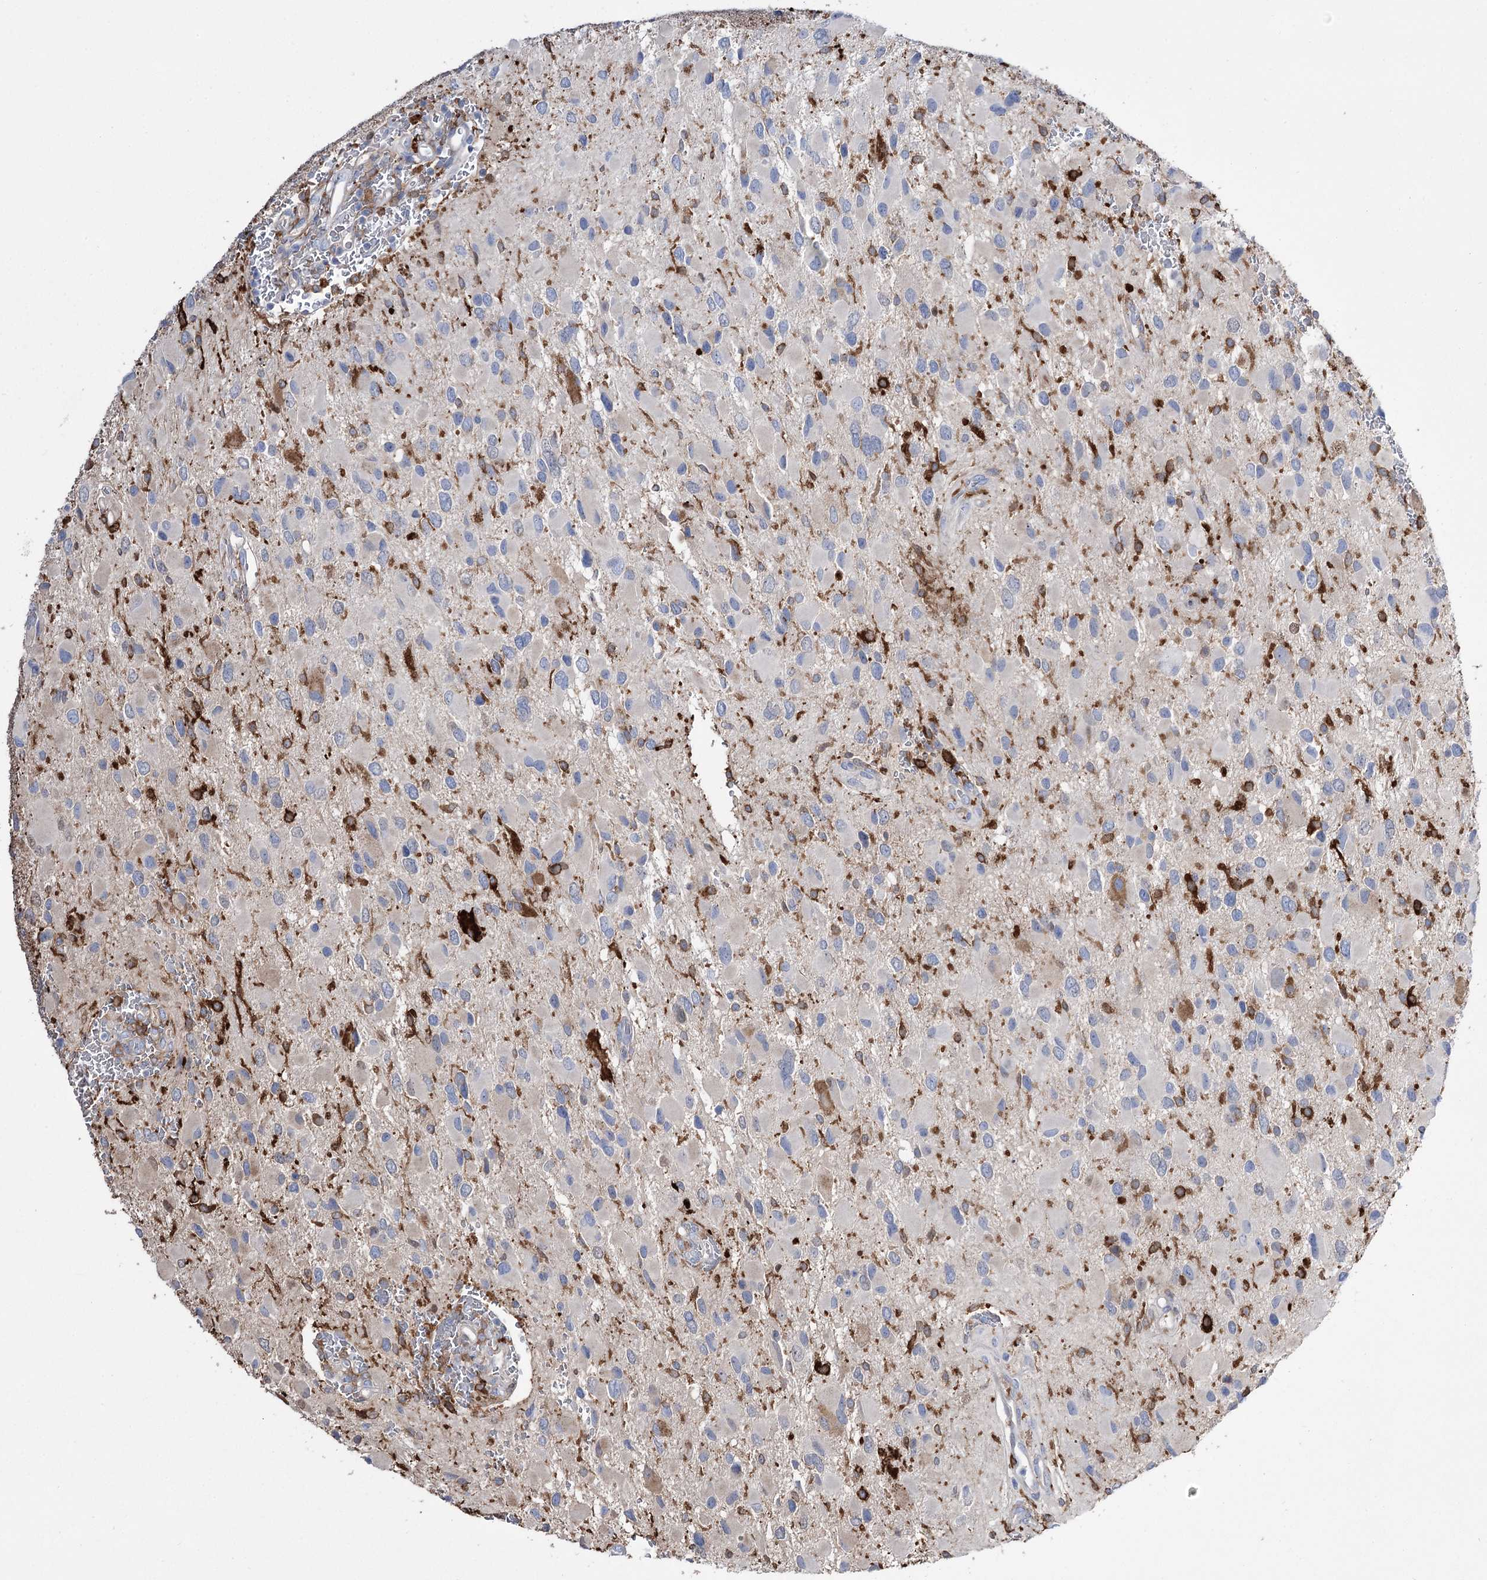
{"staining": {"intensity": "moderate", "quantity": "<25%", "location": "cytoplasmic/membranous"}, "tissue": "glioma", "cell_type": "Tumor cells", "image_type": "cancer", "snomed": [{"axis": "morphology", "description": "Glioma, malignant, High grade"}, {"axis": "topography", "description": "Brain"}], "caption": "Immunohistochemistry (IHC) of high-grade glioma (malignant) demonstrates low levels of moderate cytoplasmic/membranous positivity in approximately <25% of tumor cells.", "gene": "ZNF622", "patient": {"sex": "male", "age": 53}}